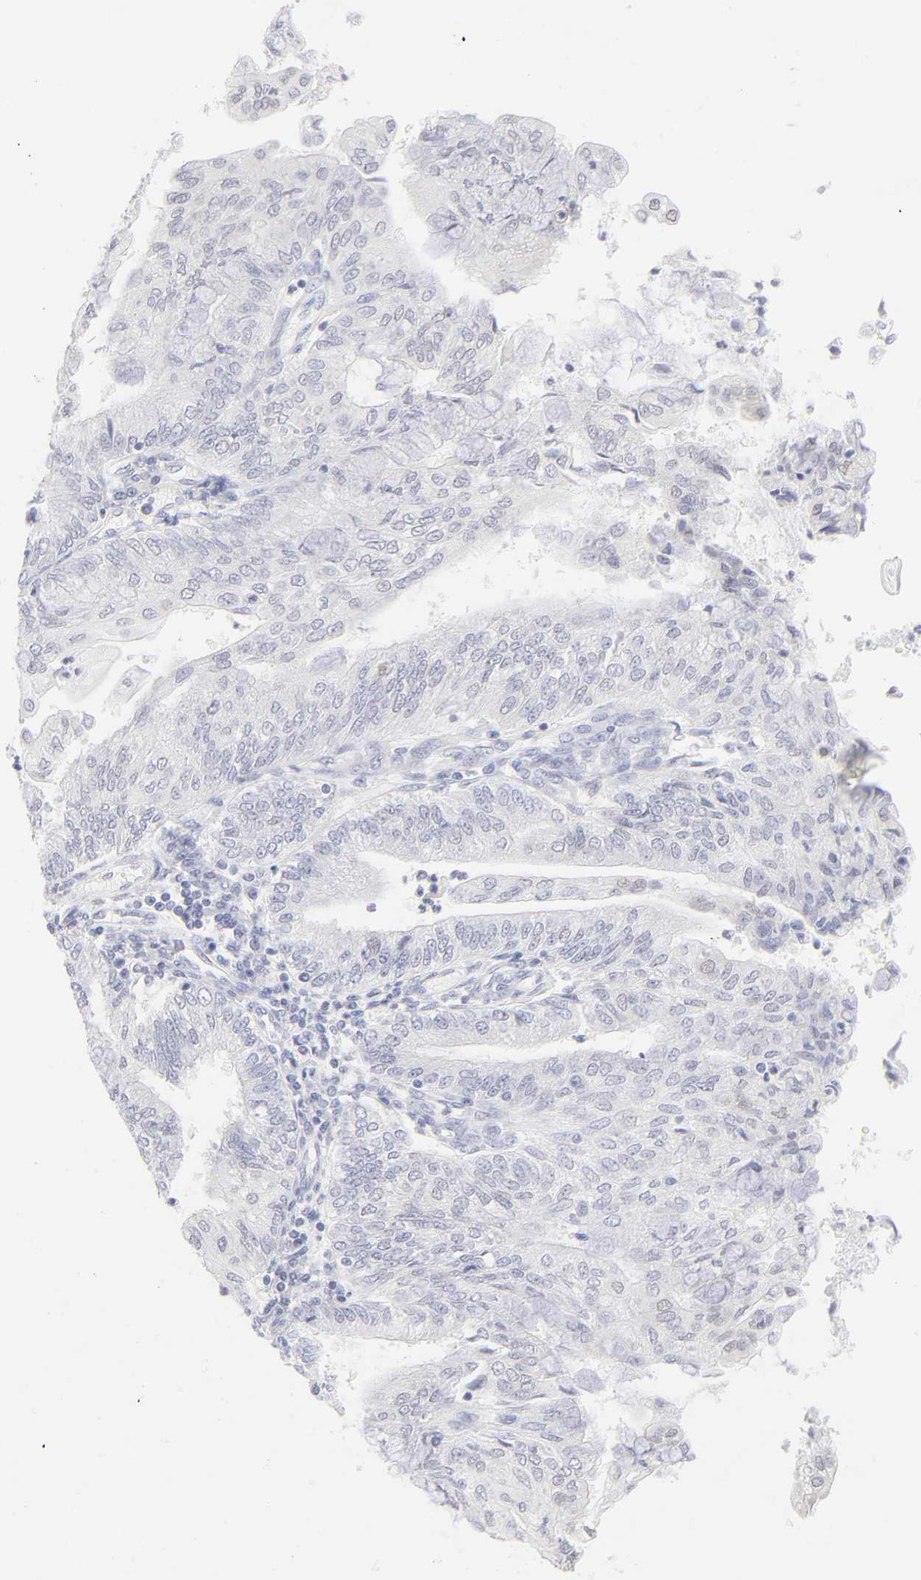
{"staining": {"intensity": "negative", "quantity": "none", "location": "none"}, "tissue": "endometrial cancer", "cell_type": "Tumor cells", "image_type": "cancer", "snomed": [{"axis": "morphology", "description": "Adenocarcinoma, NOS"}, {"axis": "topography", "description": "Endometrium"}], "caption": "This is a photomicrograph of IHC staining of endometrial adenocarcinoma, which shows no positivity in tumor cells.", "gene": "ELF3", "patient": {"sex": "female", "age": 59}}